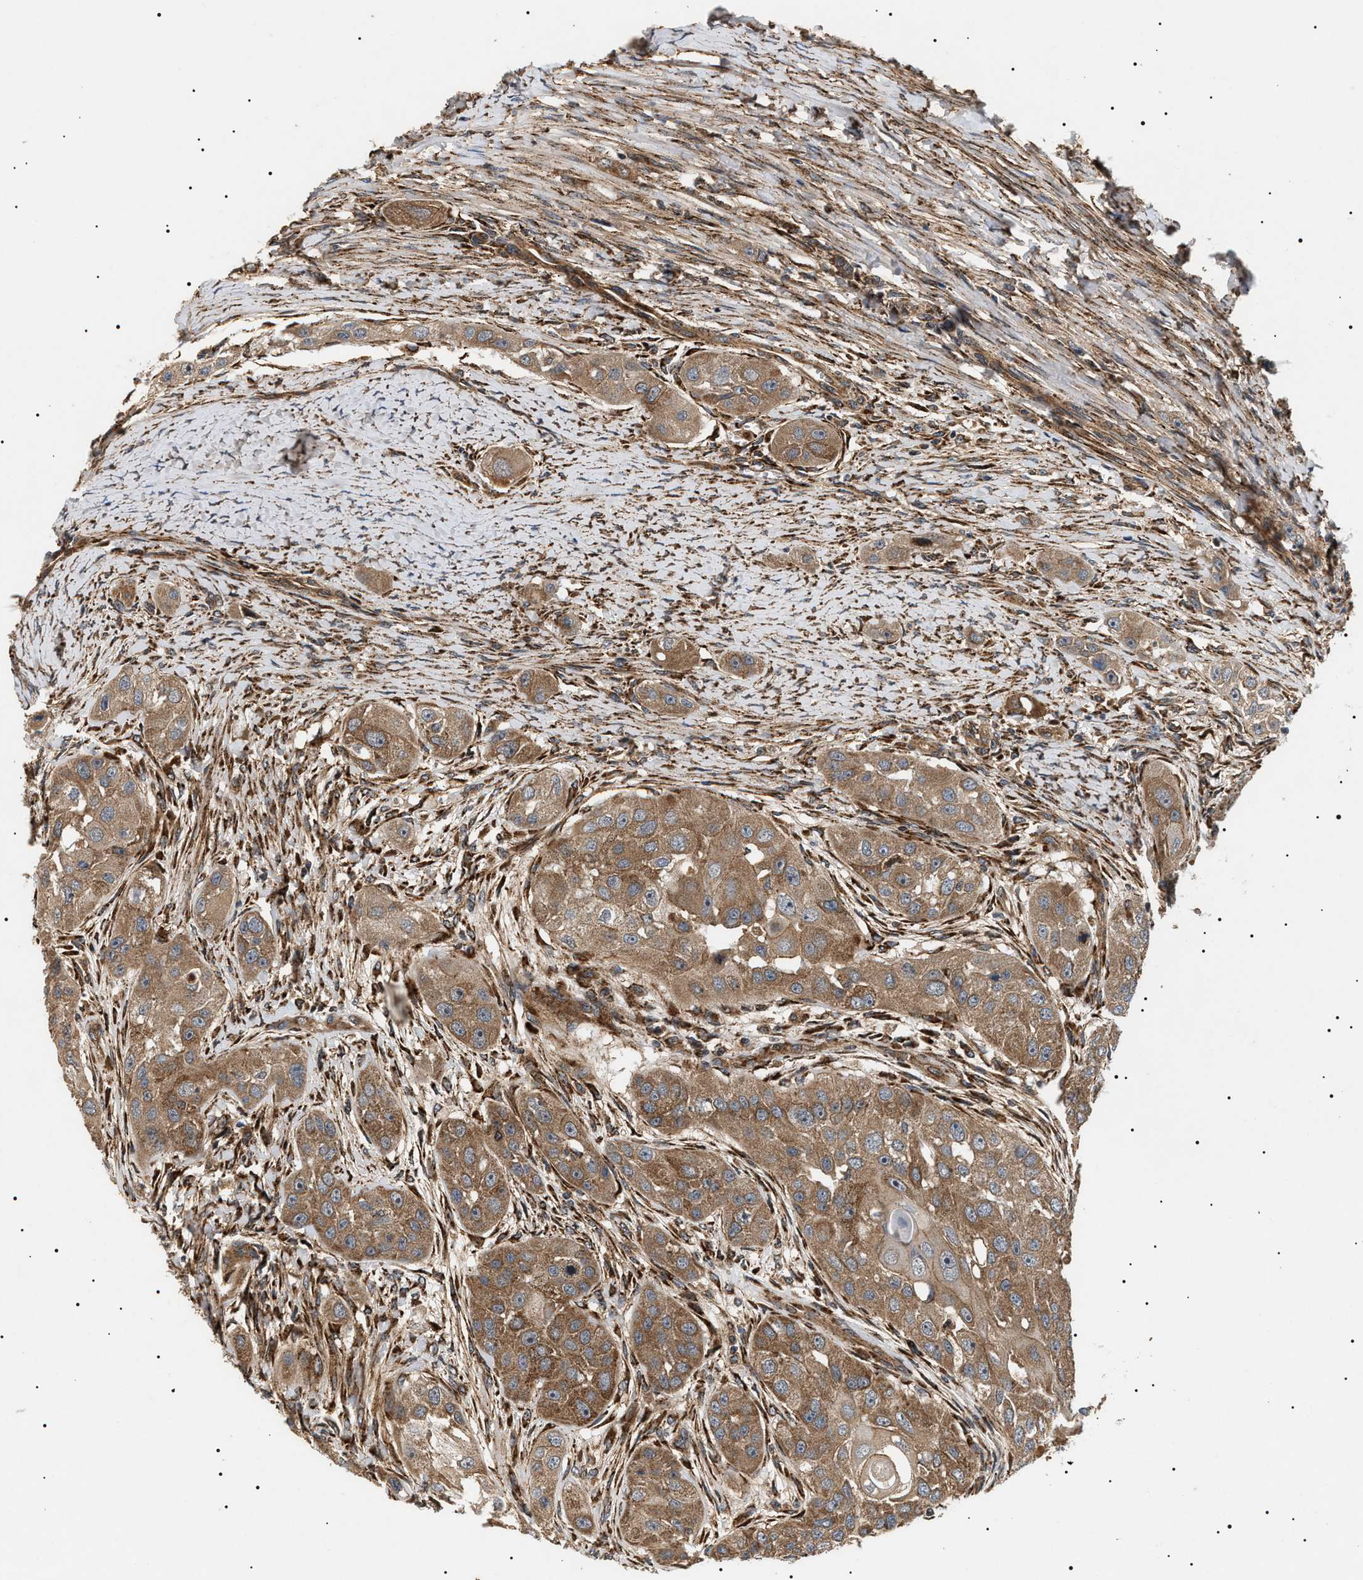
{"staining": {"intensity": "moderate", "quantity": ">75%", "location": "cytoplasmic/membranous"}, "tissue": "head and neck cancer", "cell_type": "Tumor cells", "image_type": "cancer", "snomed": [{"axis": "morphology", "description": "Normal tissue, NOS"}, {"axis": "morphology", "description": "Squamous cell carcinoma, NOS"}, {"axis": "topography", "description": "Skeletal muscle"}, {"axis": "topography", "description": "Head-Neck"}], "caption": "Protein expression analysis of head and neck cancer (squamous cell carcinoma) demonstrates moderate cytoplasmic/membranous expression in about >75% of tumor cells.", "gene": "ZBTB26", "patient": {"sex": "male", "age": 51}}